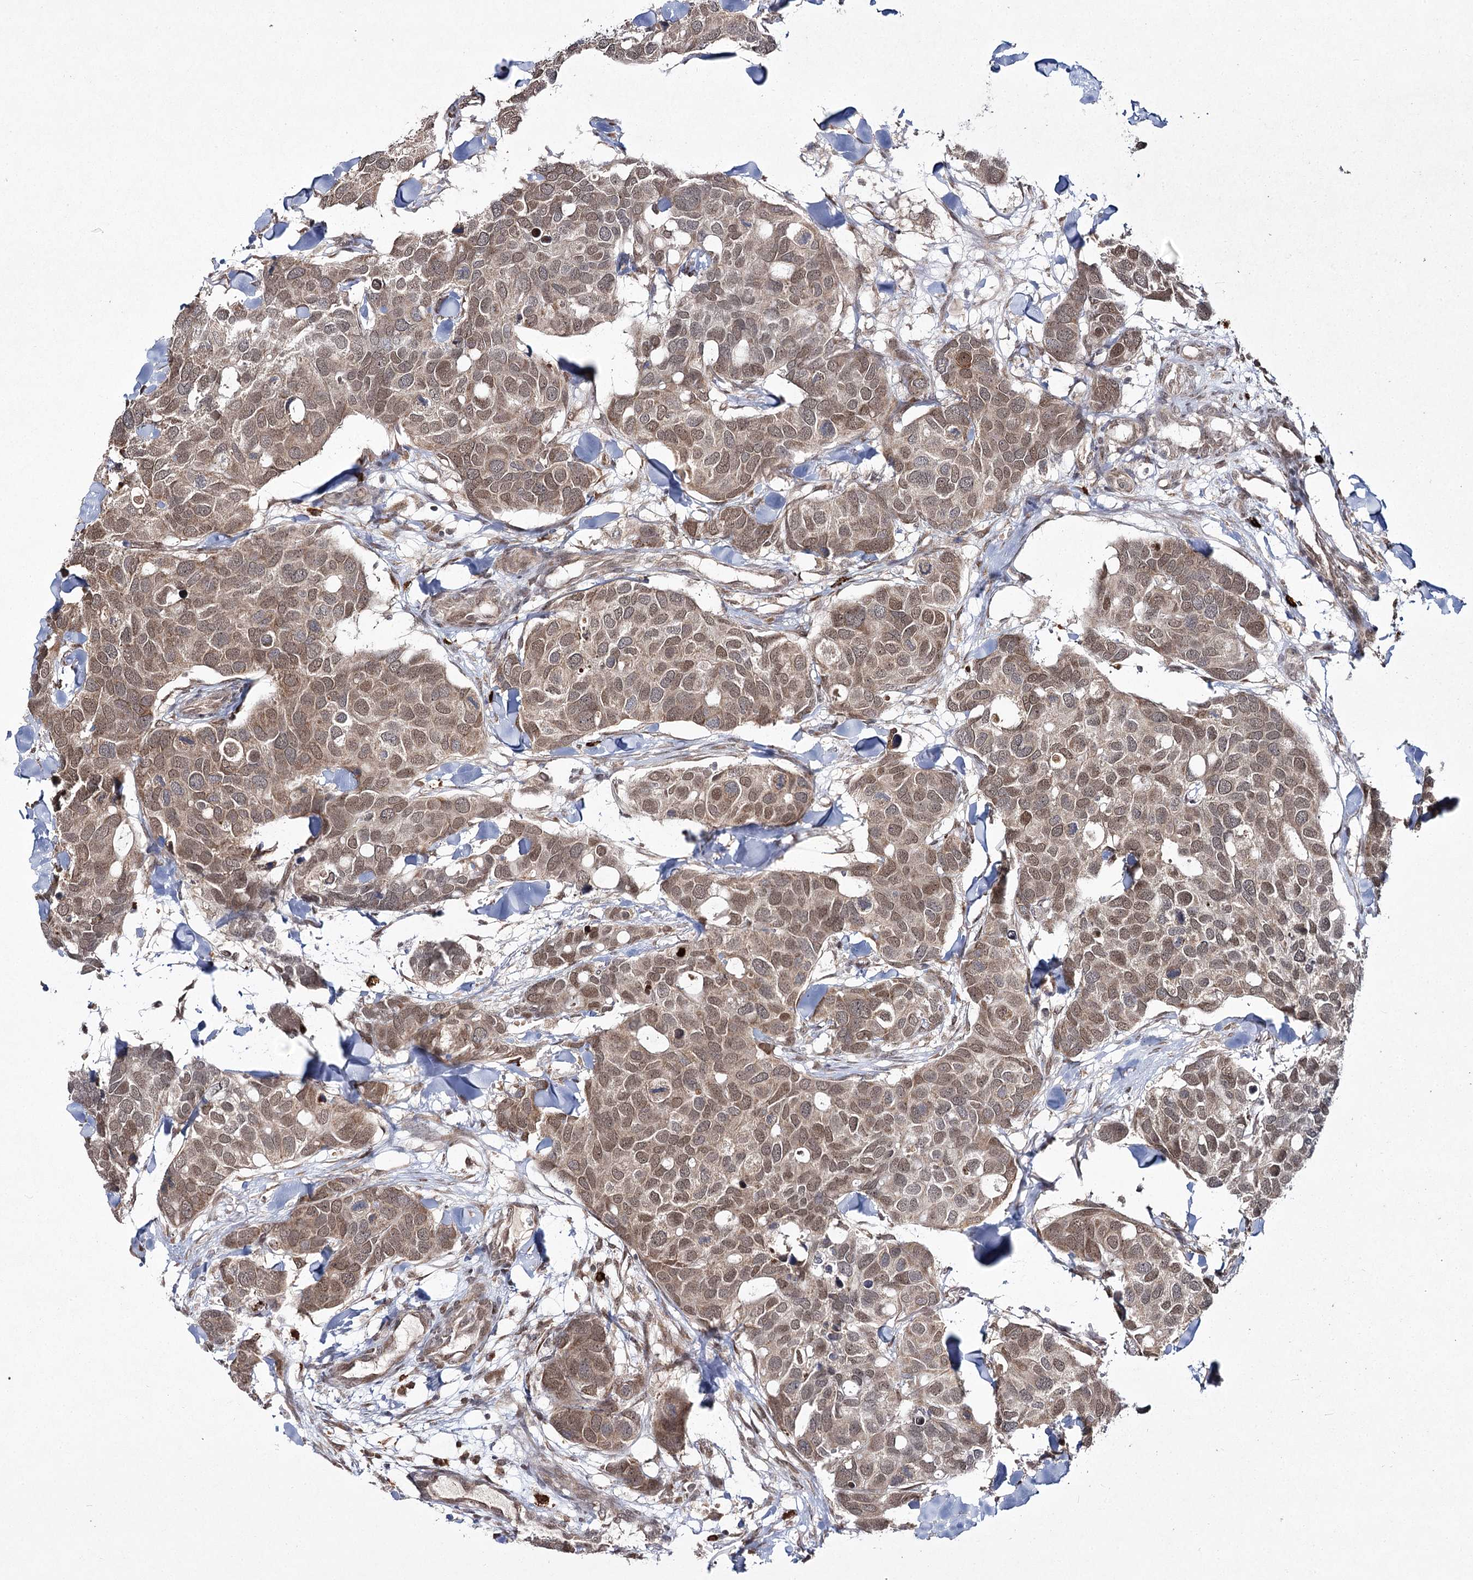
{"staining": {"intensity": "moderate", "quantity": ">75%", "location": "nuclear"}, "tissue": "breast cancer", "cell_type": "Tumor cells", "image_type": "cancer", "snomed": [{"axis": "morphology", "description": "Duct carcinoma"}, {"axis": "topography", "description": "Breast"}], "caption": "Immunohistochemistry (IHC) histopathology image of human breast invasive ductal carcinoma stained for a protein (brown), which displays medium levels of moderate nuclear expression in about >75% of tumor cells.", "gene": "TRNT1", "patient": {"sex": "female", "age": 83}}